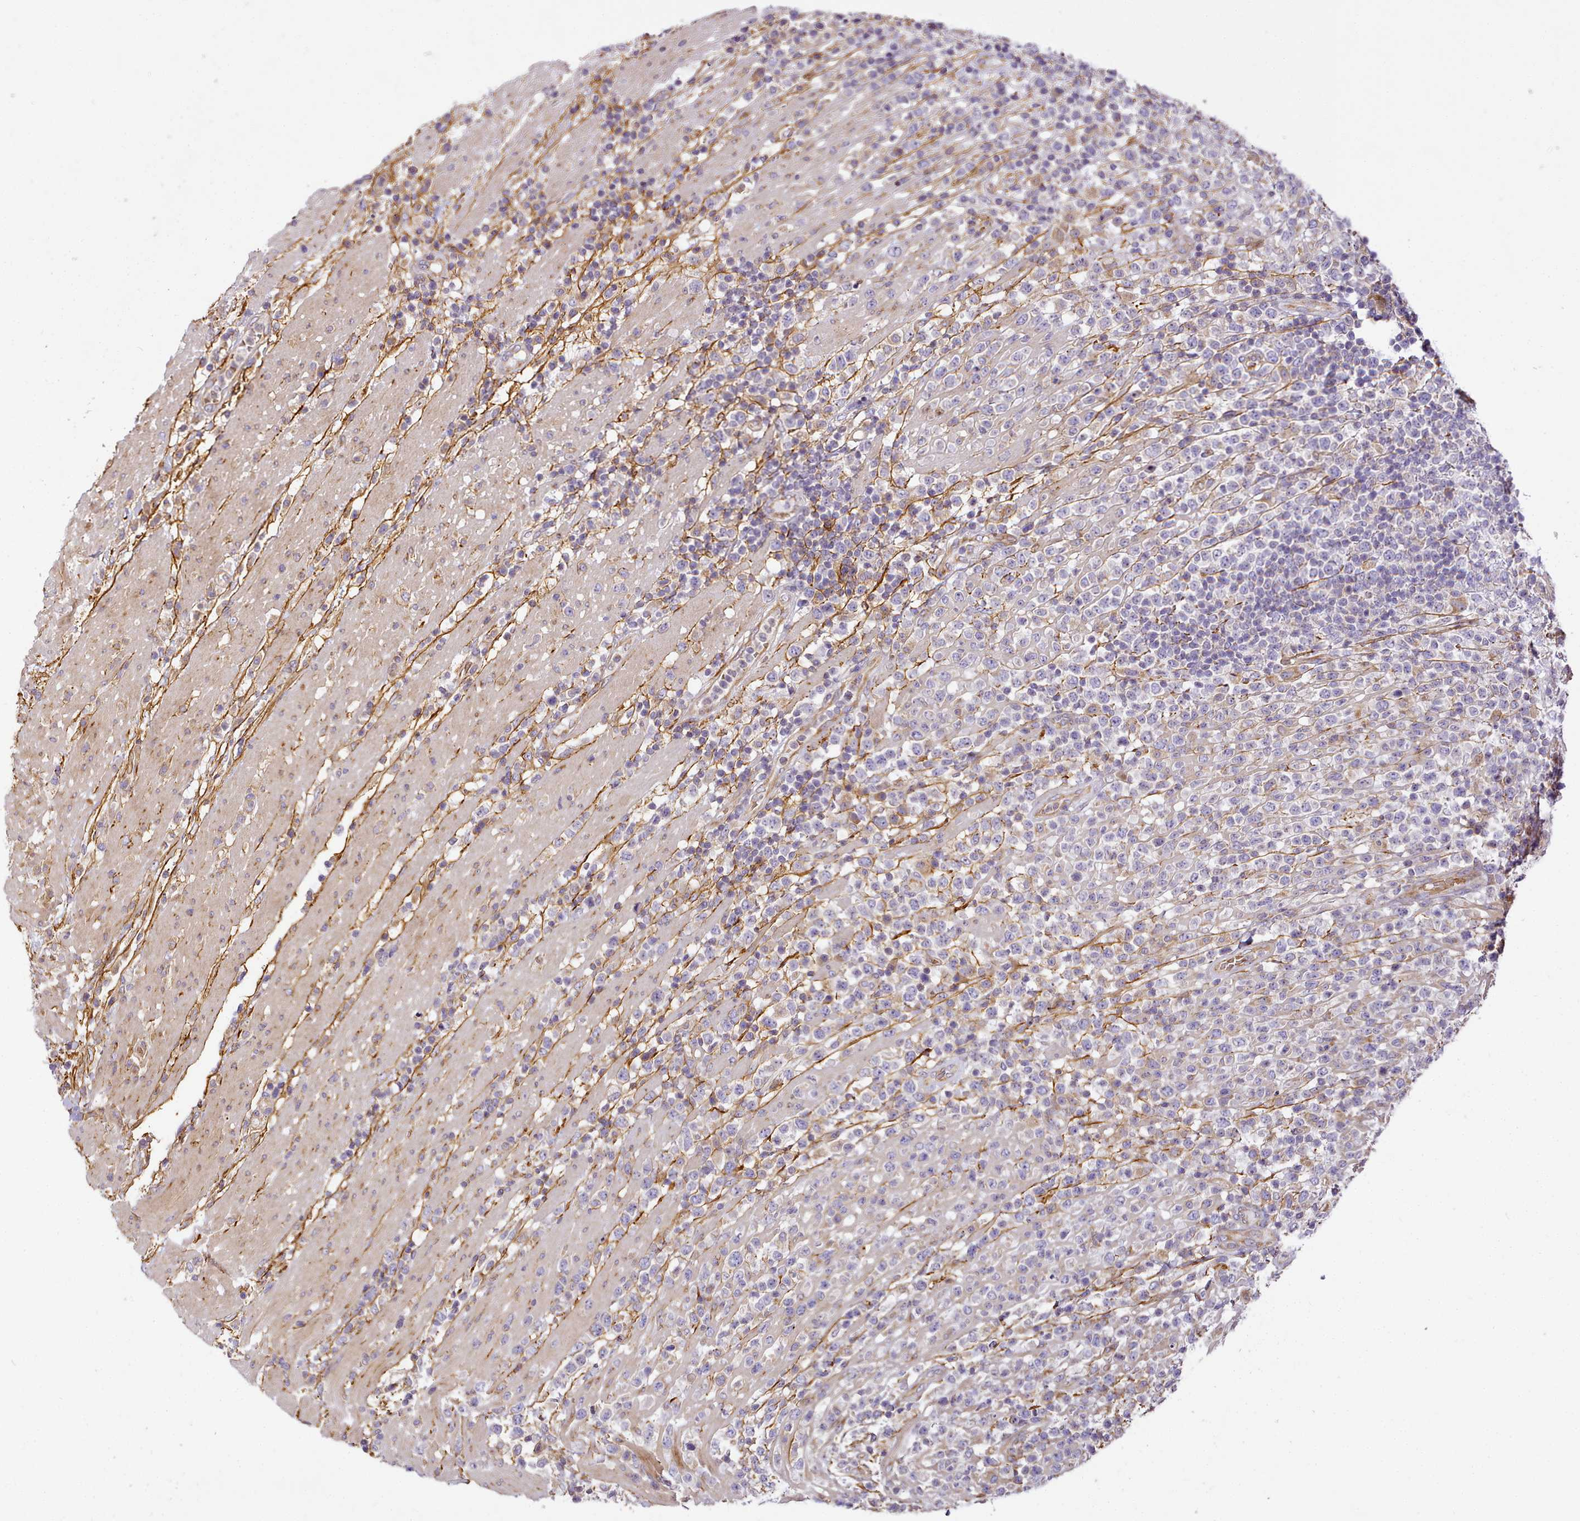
{"staining": {"intensity": "negative", "quantity": "none", "location": "none"}, "tissue": "lymphoma", "cell_type": "Tumor cells", "image_type": "cancer", "snomed": [{"axis": "morphology", "description": "Malignant lymphoma, non-Hodgkin's type, High grade"}, {"axis": "topography", "description": "Colon"}], "caption": "Immunohistochemistry (IHC) of human malignant lymphoma, non-Hodgkin's type (high-grade) shows no staining in tumor cells.", "gene": "NBPF1", "patient": {"sex": "female", "age": 53}}